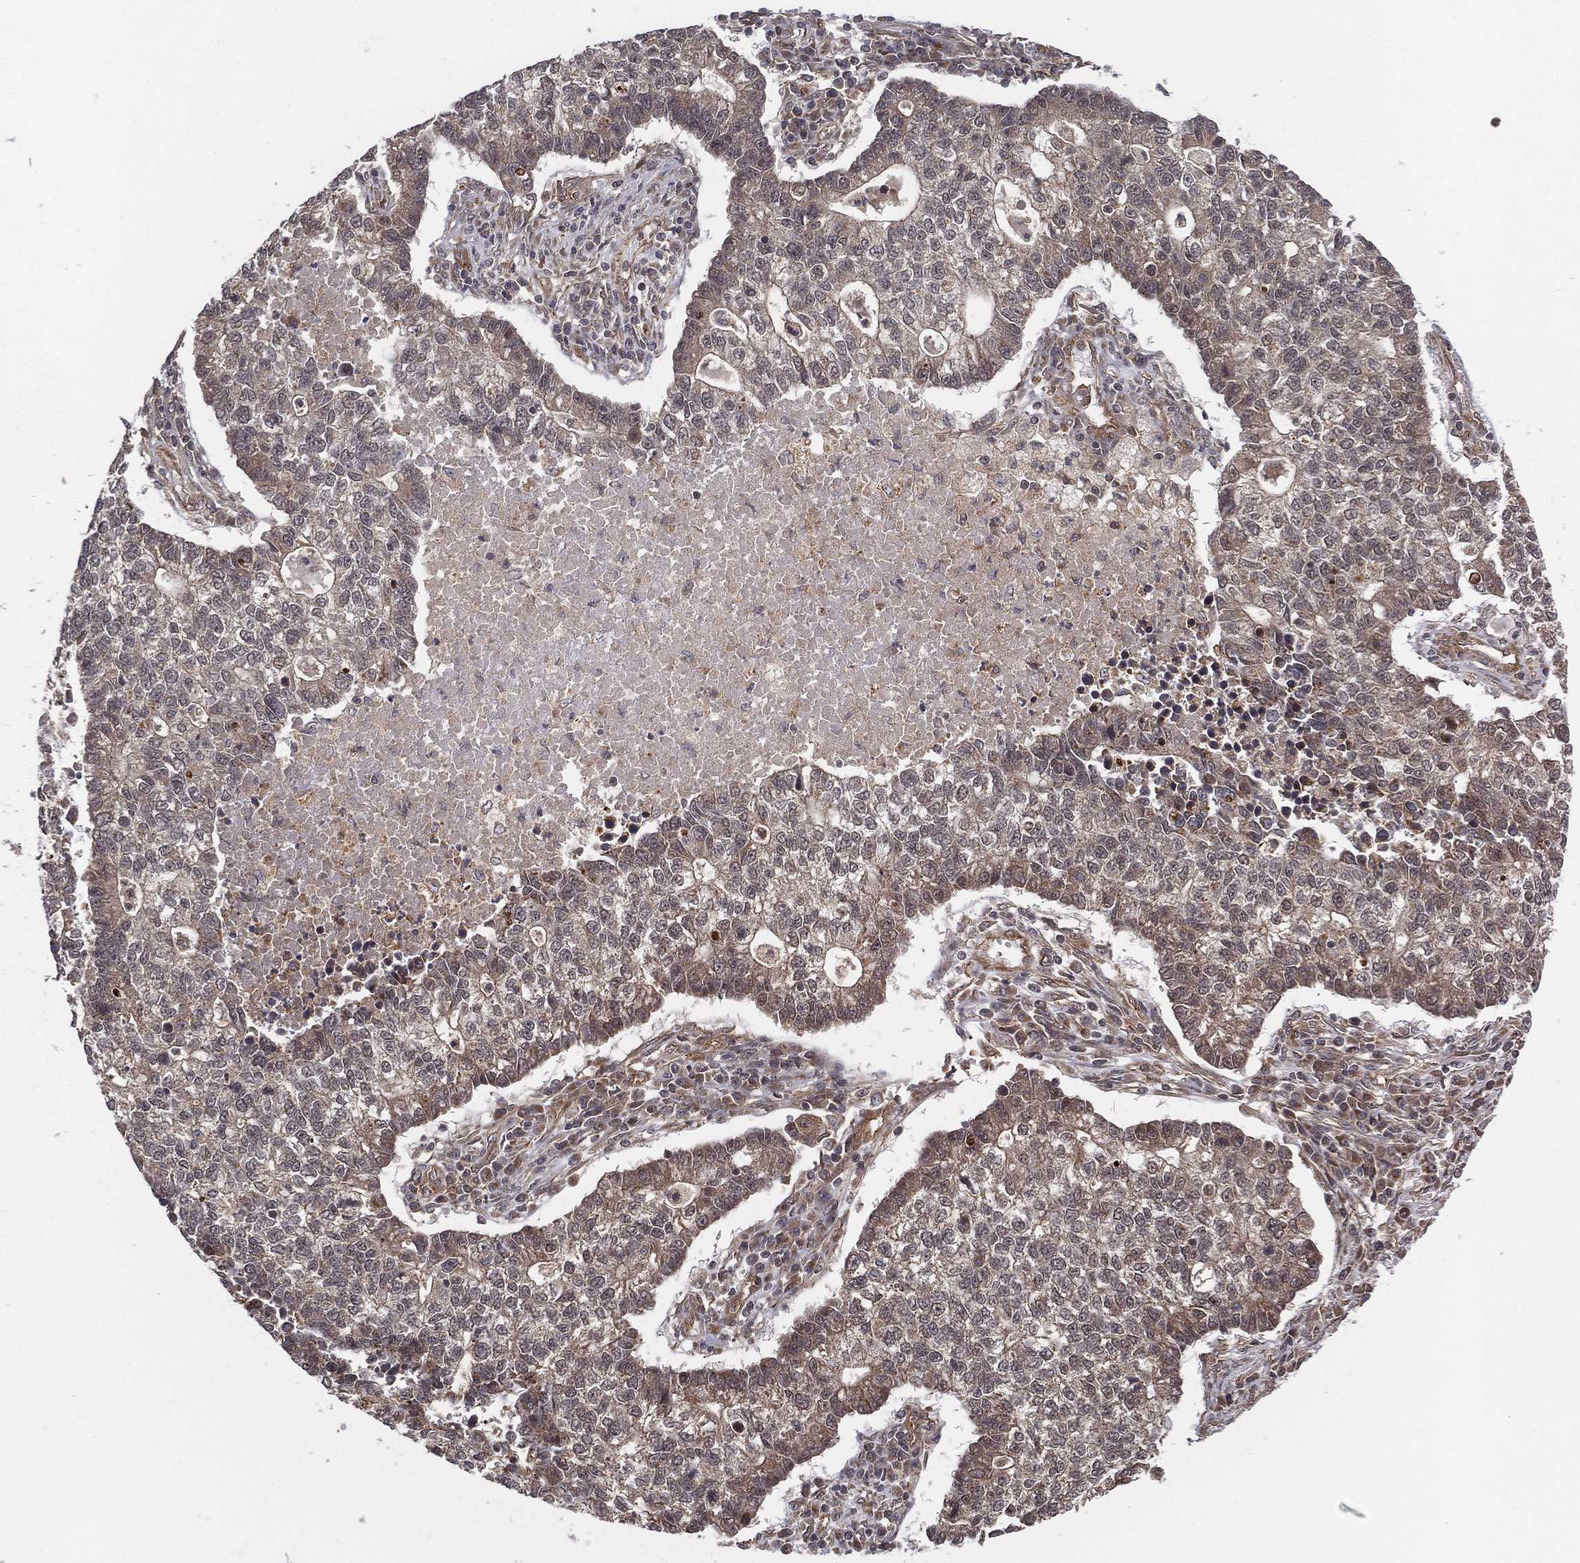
{"staining": {"intensity": "weak", "quantity": "25%-75%", "location": "cytoplasmic/membranous"}, "tissue": "lung cancer", "cell_type": "Tumor cells", "image_type": "cancer", "snomed": [{"axis": "morphology", "description": "Adenocarcinoma, NOS"}, {"axis": "topography", "description": "Lung"}], "caption": "Protein analysis of lung adenocarcinoma tissue demonstrates weak cytoplasmic/membranous positivity in approximately 25%-75% of tumor cells. (DAB = brown stain, brightfield microscopy at high magnification).", "gene": "UACA", "patient": {"sex": "male", "age": 57}}